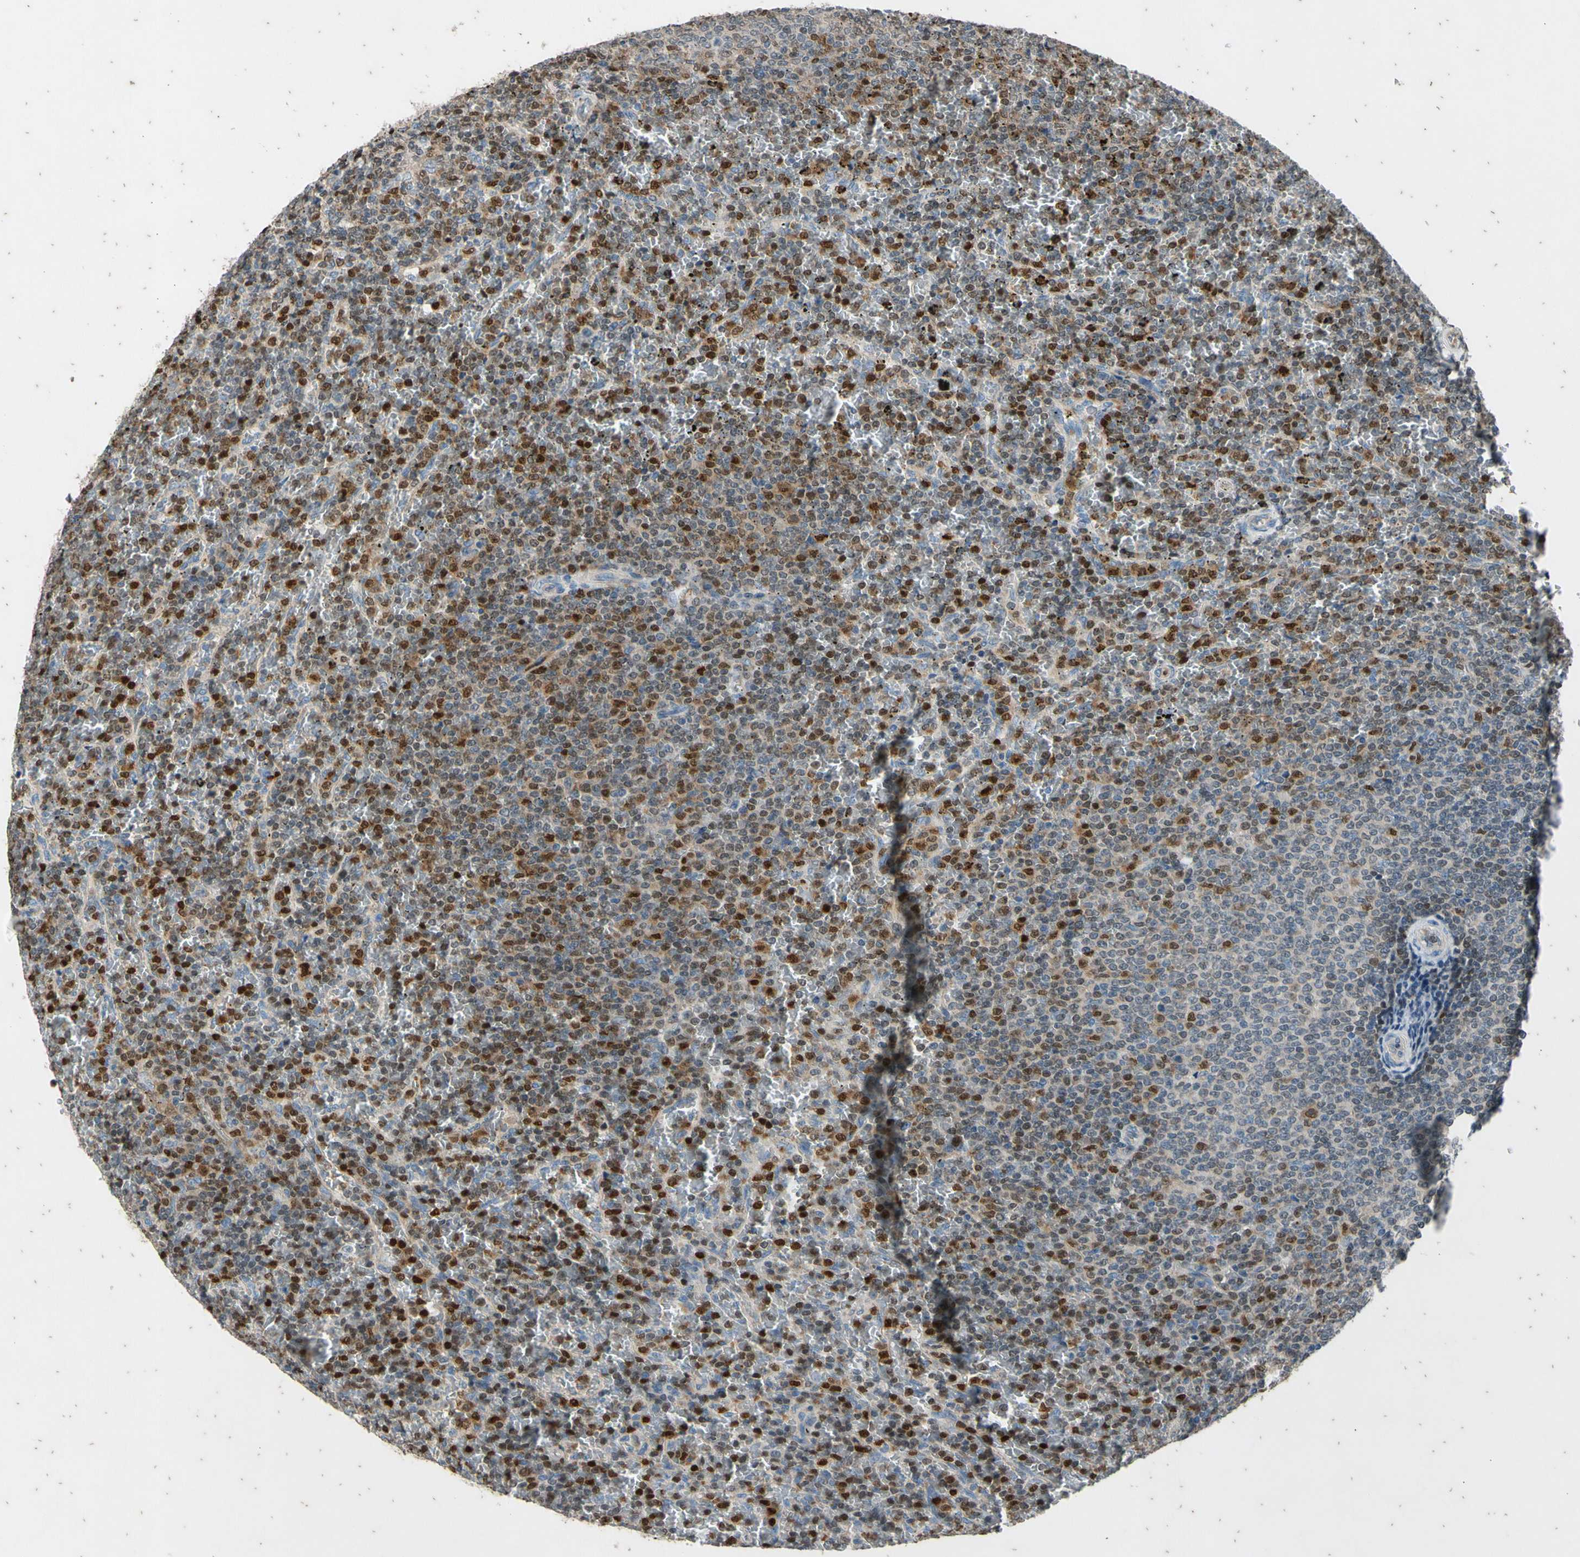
{"staining": {"intensity": "negative", "quantity": "none", "location": "none"}, "tissue": "lymphoma", "cell_type": "Tumor cells", "image_type": "cancer", "snomed": [{"axis": "morphology", "description": "Malignant lymphoma, non-Hodgkin's type, Low grade"}, {"axis": "topography", "description": "Spleen"}], "caption": "Photomicrograph shows no protein expression in tumor cells of low-grade malignant lymphoma, non-Hodgkin's type tissue.", "gene": "TBX21", "patient": {"sex": "female", "age": 77}}